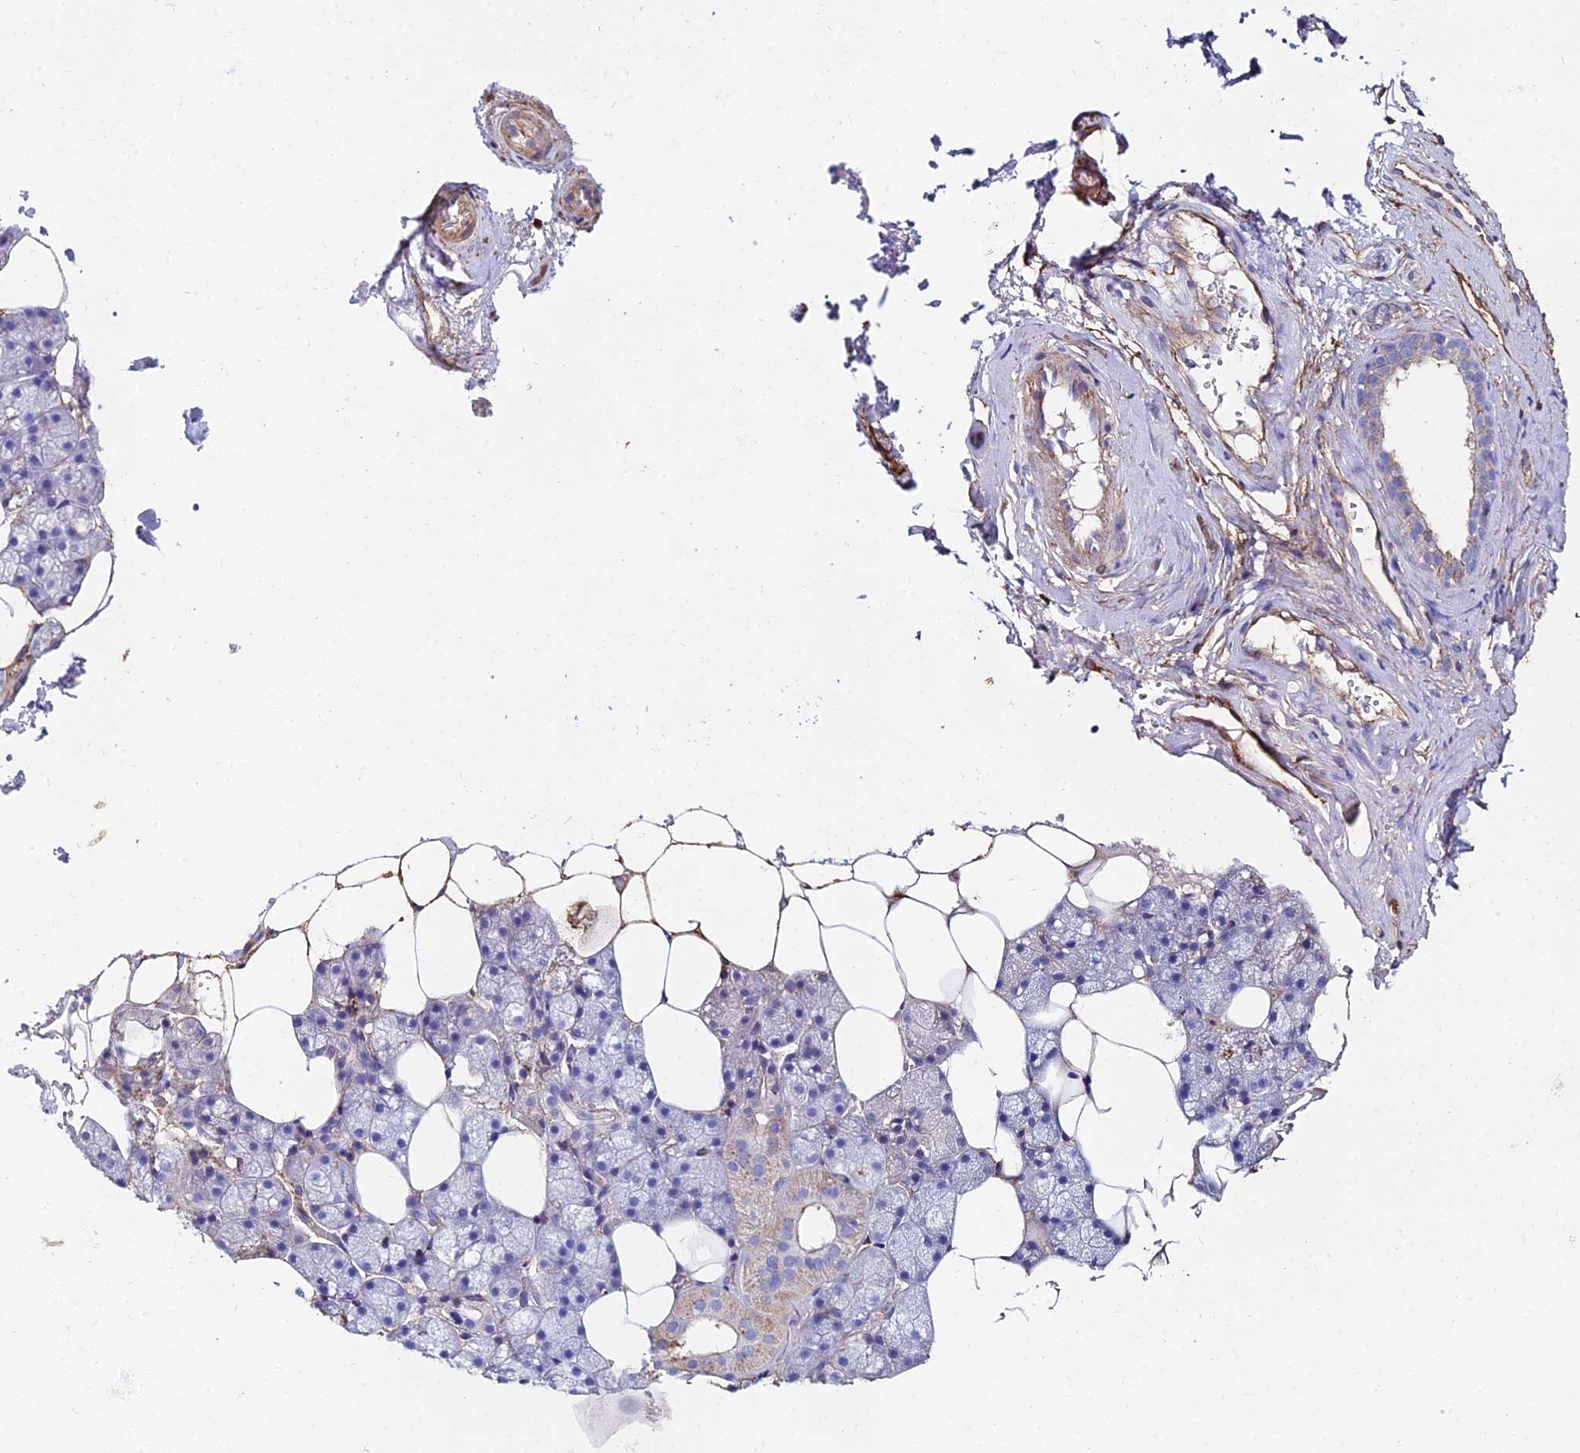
{"staining": {"intensity": "moderate", "quantity": "<25%", "location": "cytoplasmic/membranous"}, "tissue": "salivary gland", "cell_type": "Glandular cells", "image_type": "normal", "snomed": [{"axis": "morphology", "description": "Normal tissue, NOS"}, {"axis": "topography", "description": "Salivary gland"}], "caption": "A brown stain highlights moderate cytoplasmic/membranous positivity of a protein in glandular cells of normal salivary gland.", "gene": "C6", "patient": {"sex": "male", "age": 62}}